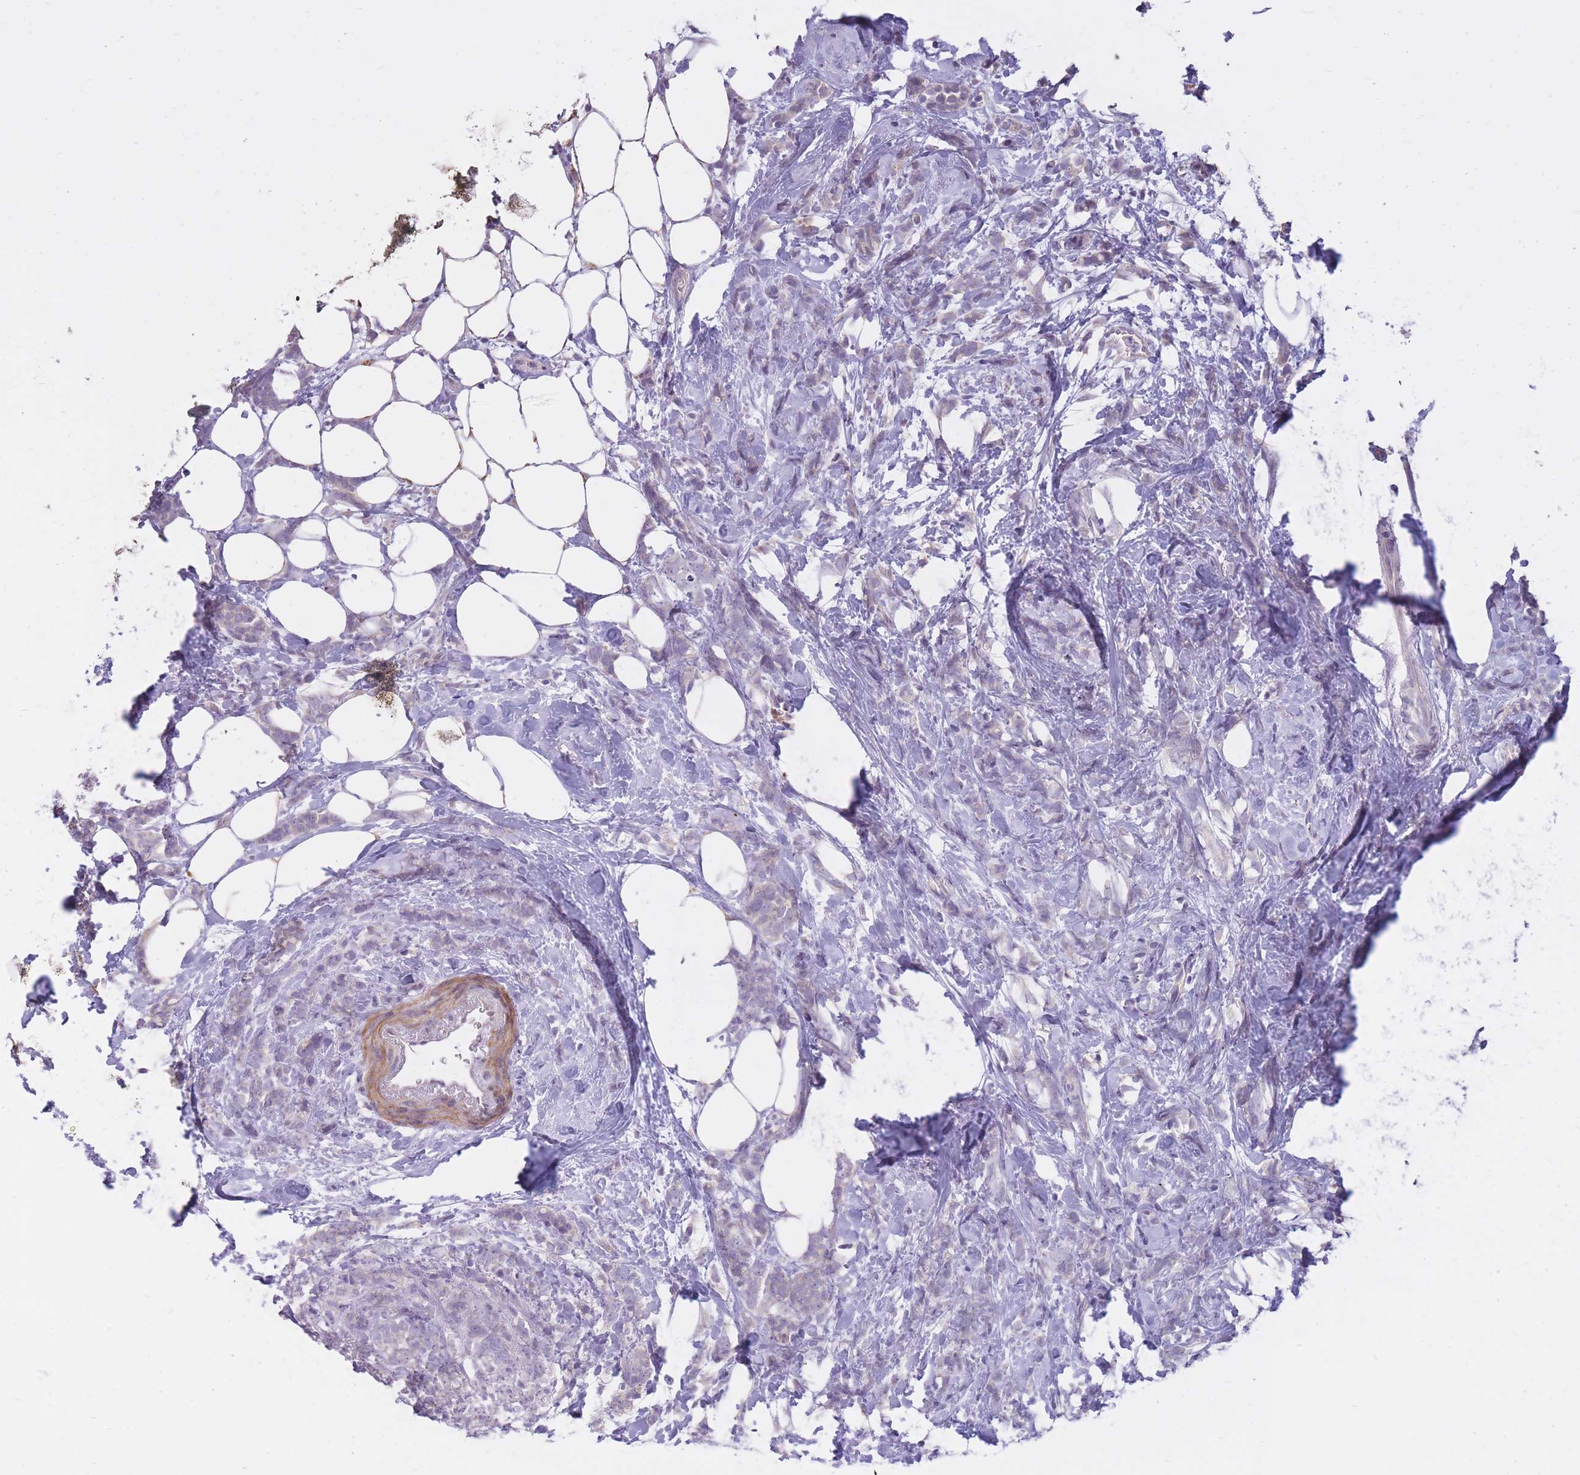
{"staining": {"intensity": "negative", "quantity": "none", "location": "none"}, "tissue": "breast cancer", "cell_type": "Tumor cells", "image_type": "cancer", "snomed": [{"axis": "morphology", "description": "Lobular carcinoma"}, {"axis": "topography", "description": "Breast"}], "caption": "IHC of breast lobular carcinoma displays no positivity in tumor cells. (DAB (3,3'-diaminobenzidine) immunohistochemistry (IHC), high magnification).", "gene": "RNF170", "patient": {"sex": "female", "age": 58}}